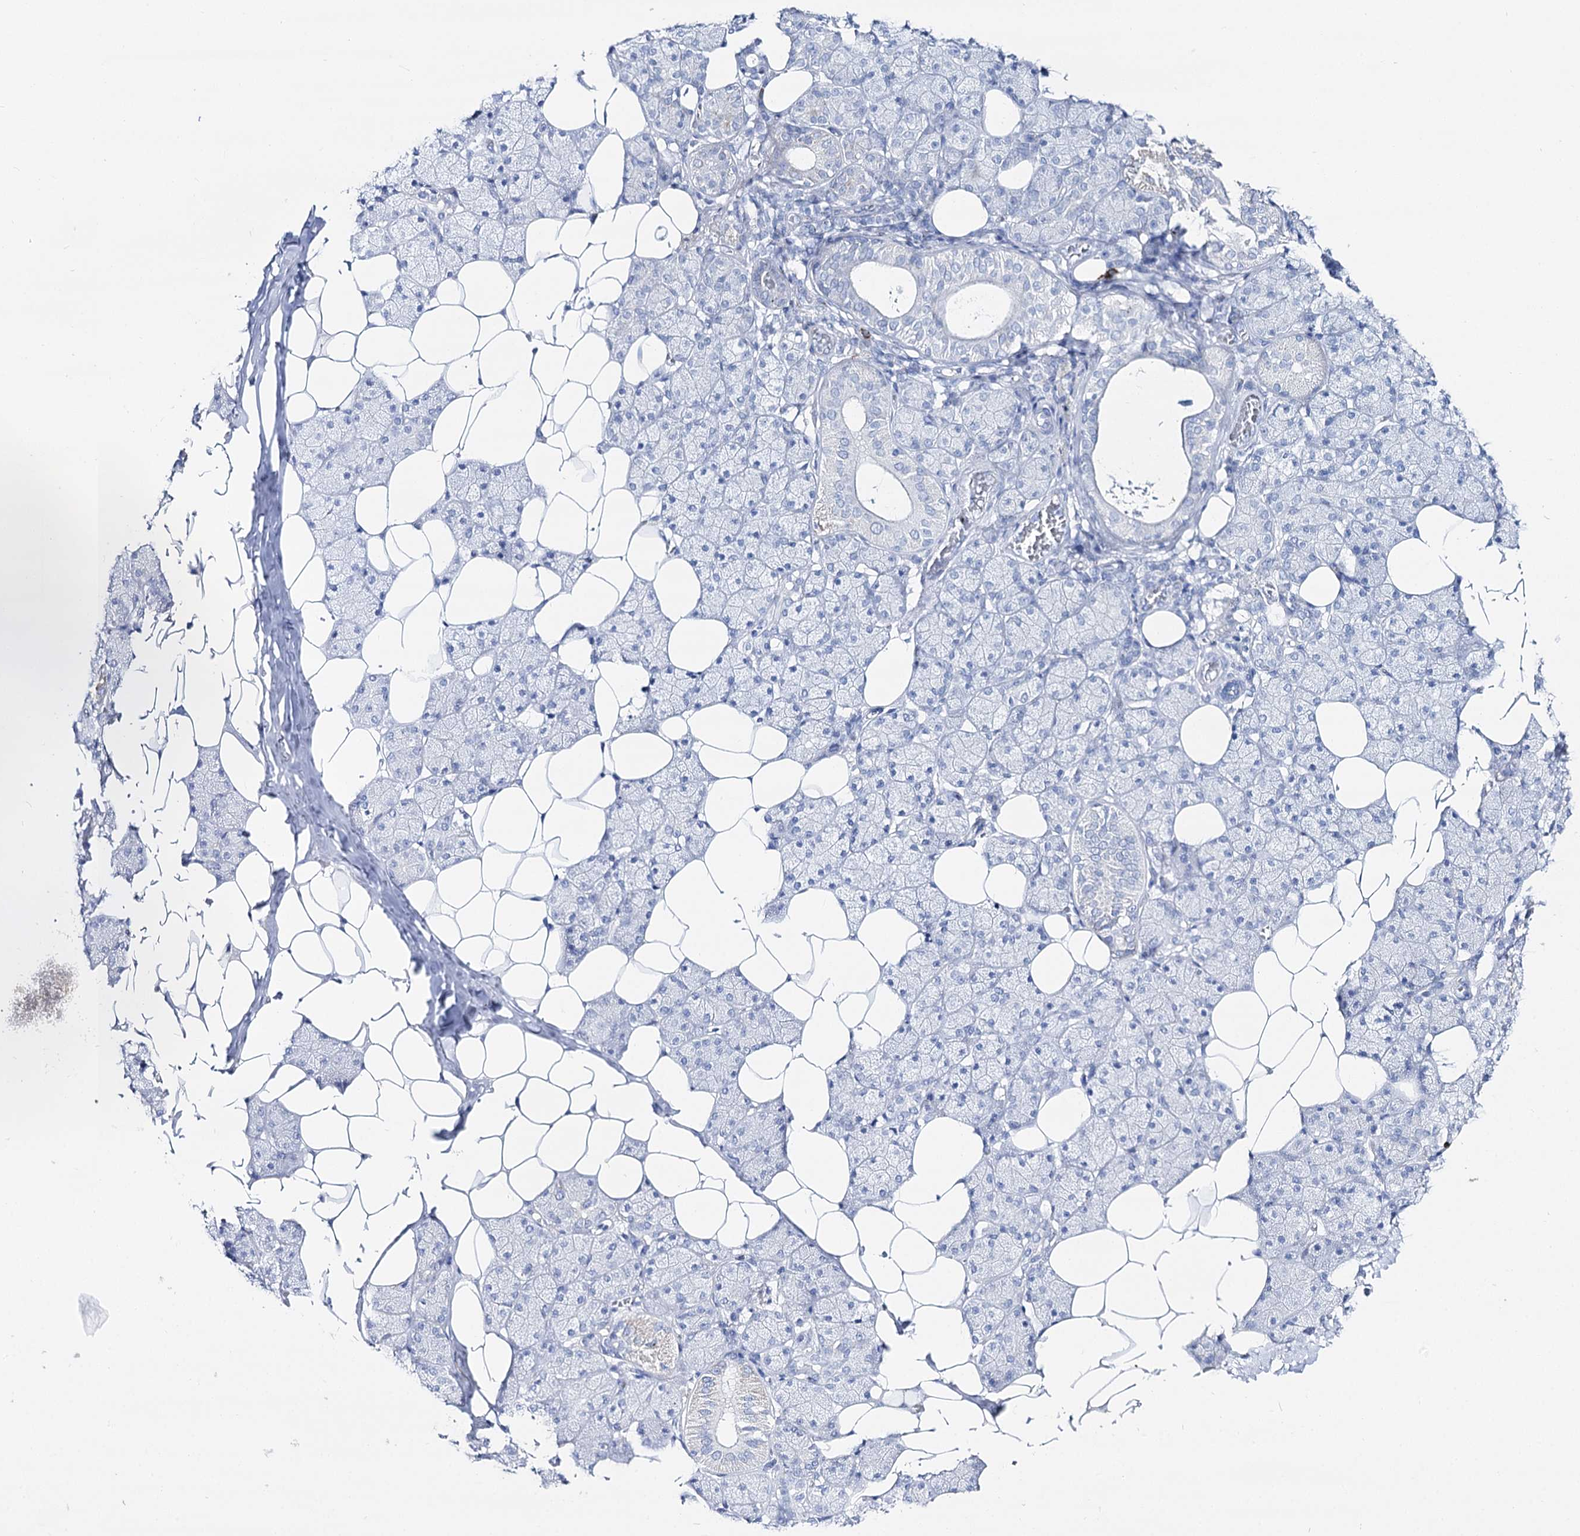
{"staining": {"intensity": "moderate", "quantity": "<25%", "location": "cytoplasmic/membranous"}, "tissue": "salivary gland", "cell_type": "Glandular cells", "image_type": "normal", "snomed": [{"axis": "morphology", "description": "Normal tissue, NOS"}, {"axis": "topography", "description": "Salivary gland"}], "caption": "Glandular cells exhibit low levels of moderate cytoplasmic/membranous staining in about <25% of cells in benign salivary gland.", "gene": "SLC3A1", "patient": {"sex": "female", "age": 33}}